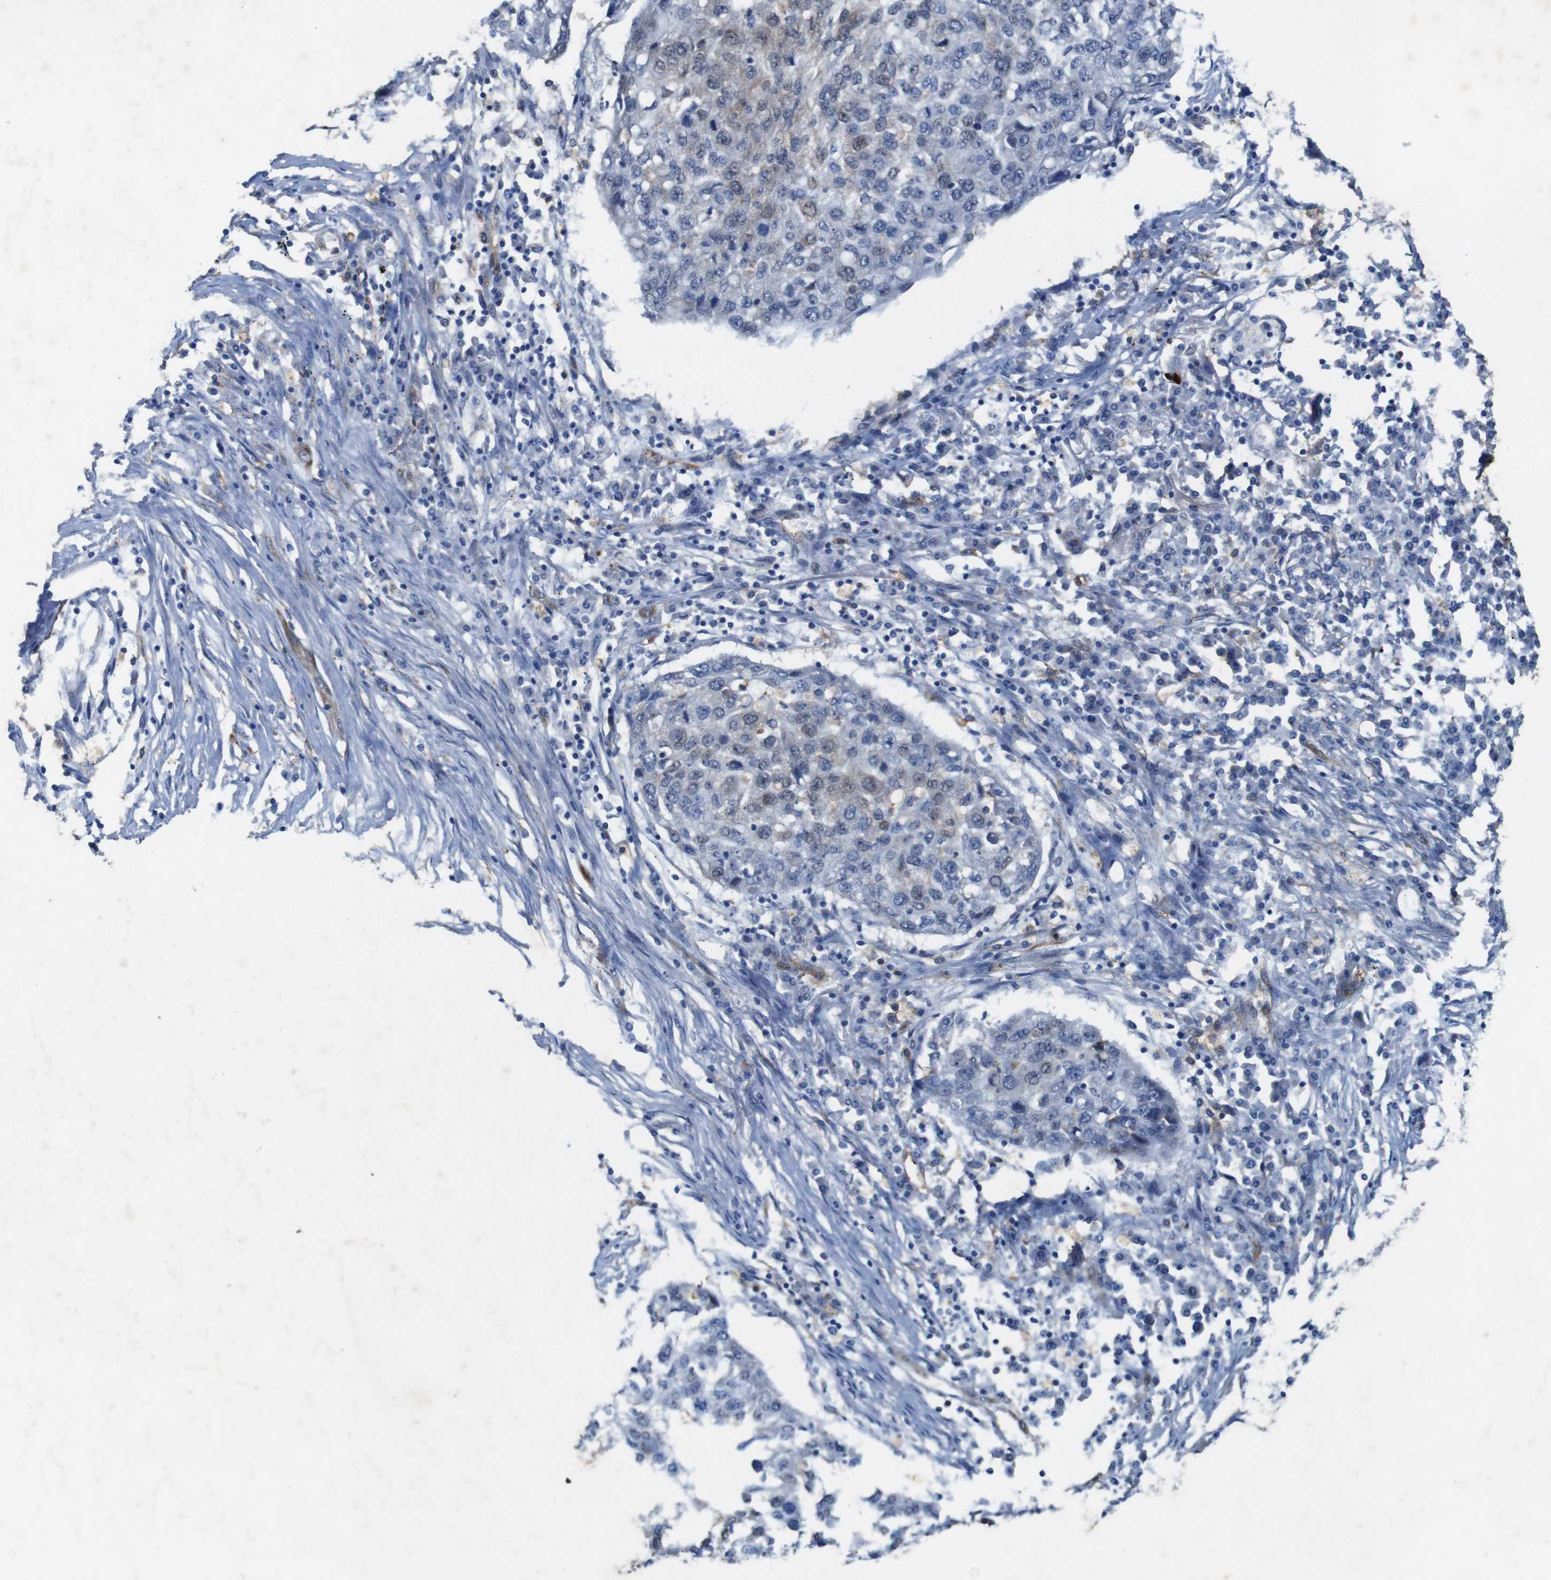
{"staining": {"intensity": "weak", "quantity": "<25%", "location": "cytoplasmic/membranous"}, "tissue": "lung cancer", "cell_type": "Tumor cells", "image_type": "cancer", "snomed": [{"axis": "morphology", "description": "Squamous cell carcinoma, NOS"}, {"axis": "topography", "description": "Lung"}], "caption": "Immunohistochemical staining of human lung cancer (squamous cell carcinoma) exhibits no significant expression in tumor cells.", "gene": "PTGER4", "patient": {"sex": "female", "age": 63}}